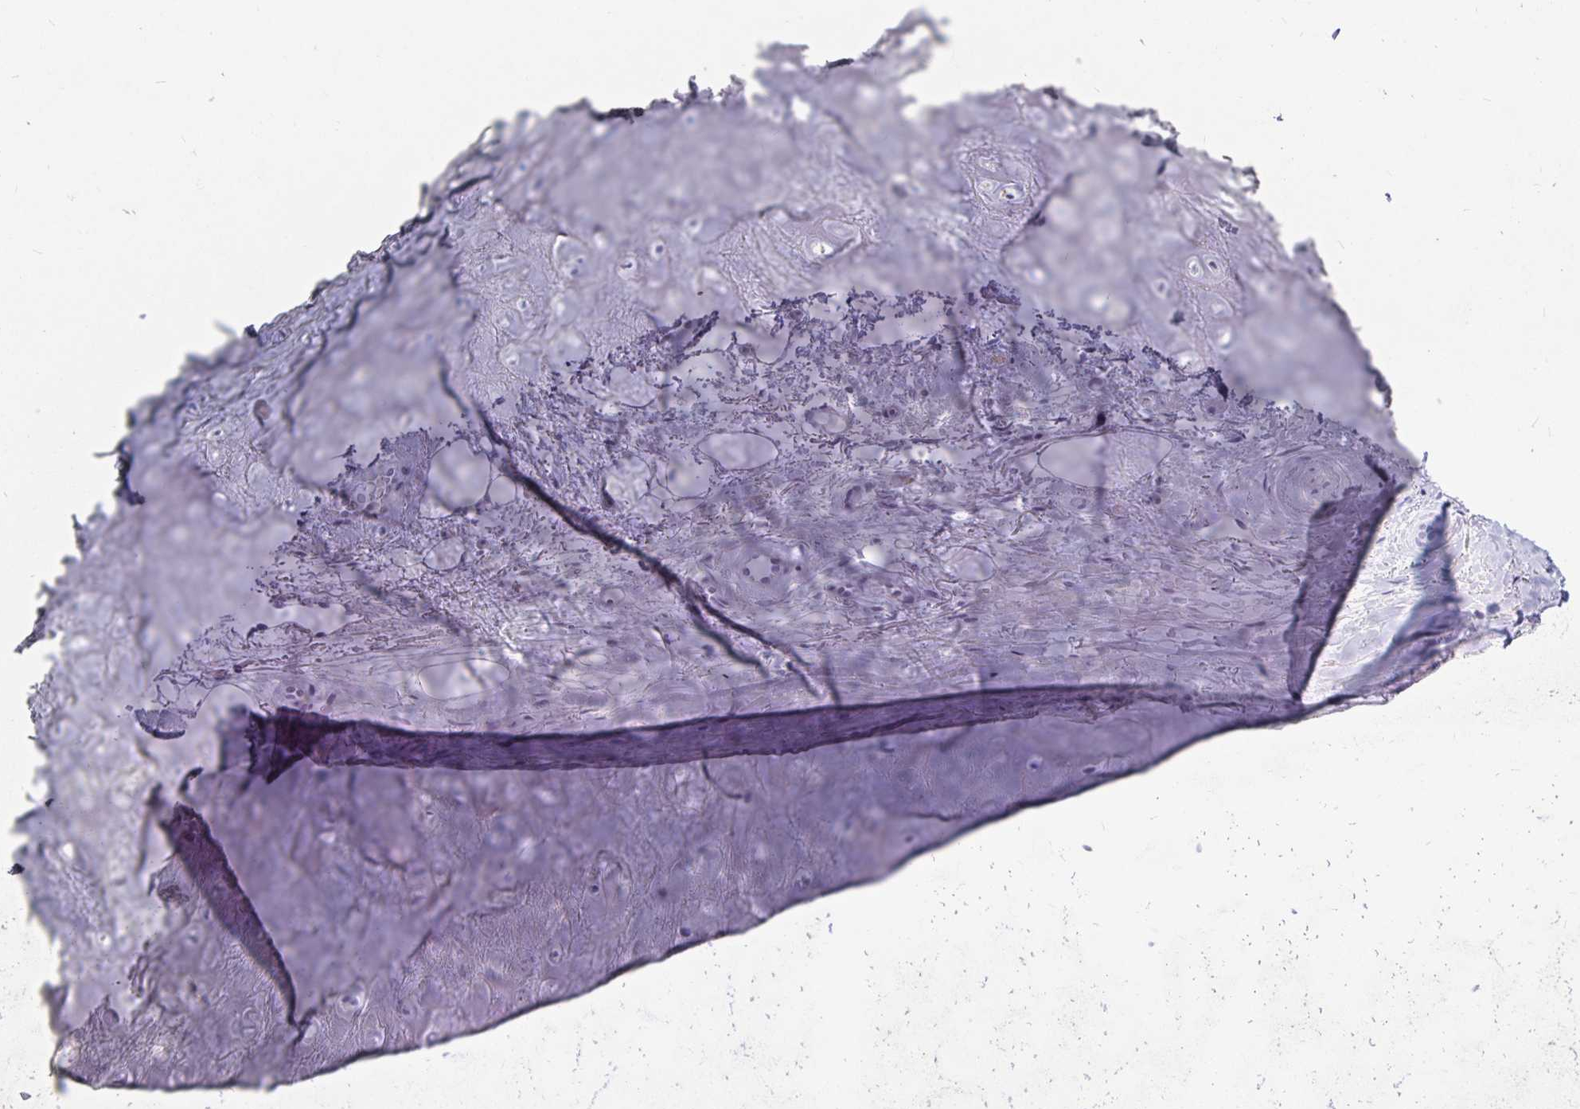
{"staining": {"intensity": "negative", "quantity": "none", "location": "none"}, "tissue": "adipose tissue", "cell_type": "Adipocytes", "image_type": "normal", "snomed": [{"axis": "morphology", "description": "Normal tissue, NOS"}, {"axis": "topography", "description": "Cartilage tissue"}], "caption": "Immunohistochemistry micrograph of unremarkable adipose tissue: human adipose tissue stained with DAB (3,3'-diaminobenzidine) exhibits no significant protein positivity in adipocytes.", "gene": "KCNQ2", "patient": {"sex": "male", "age": 65}}